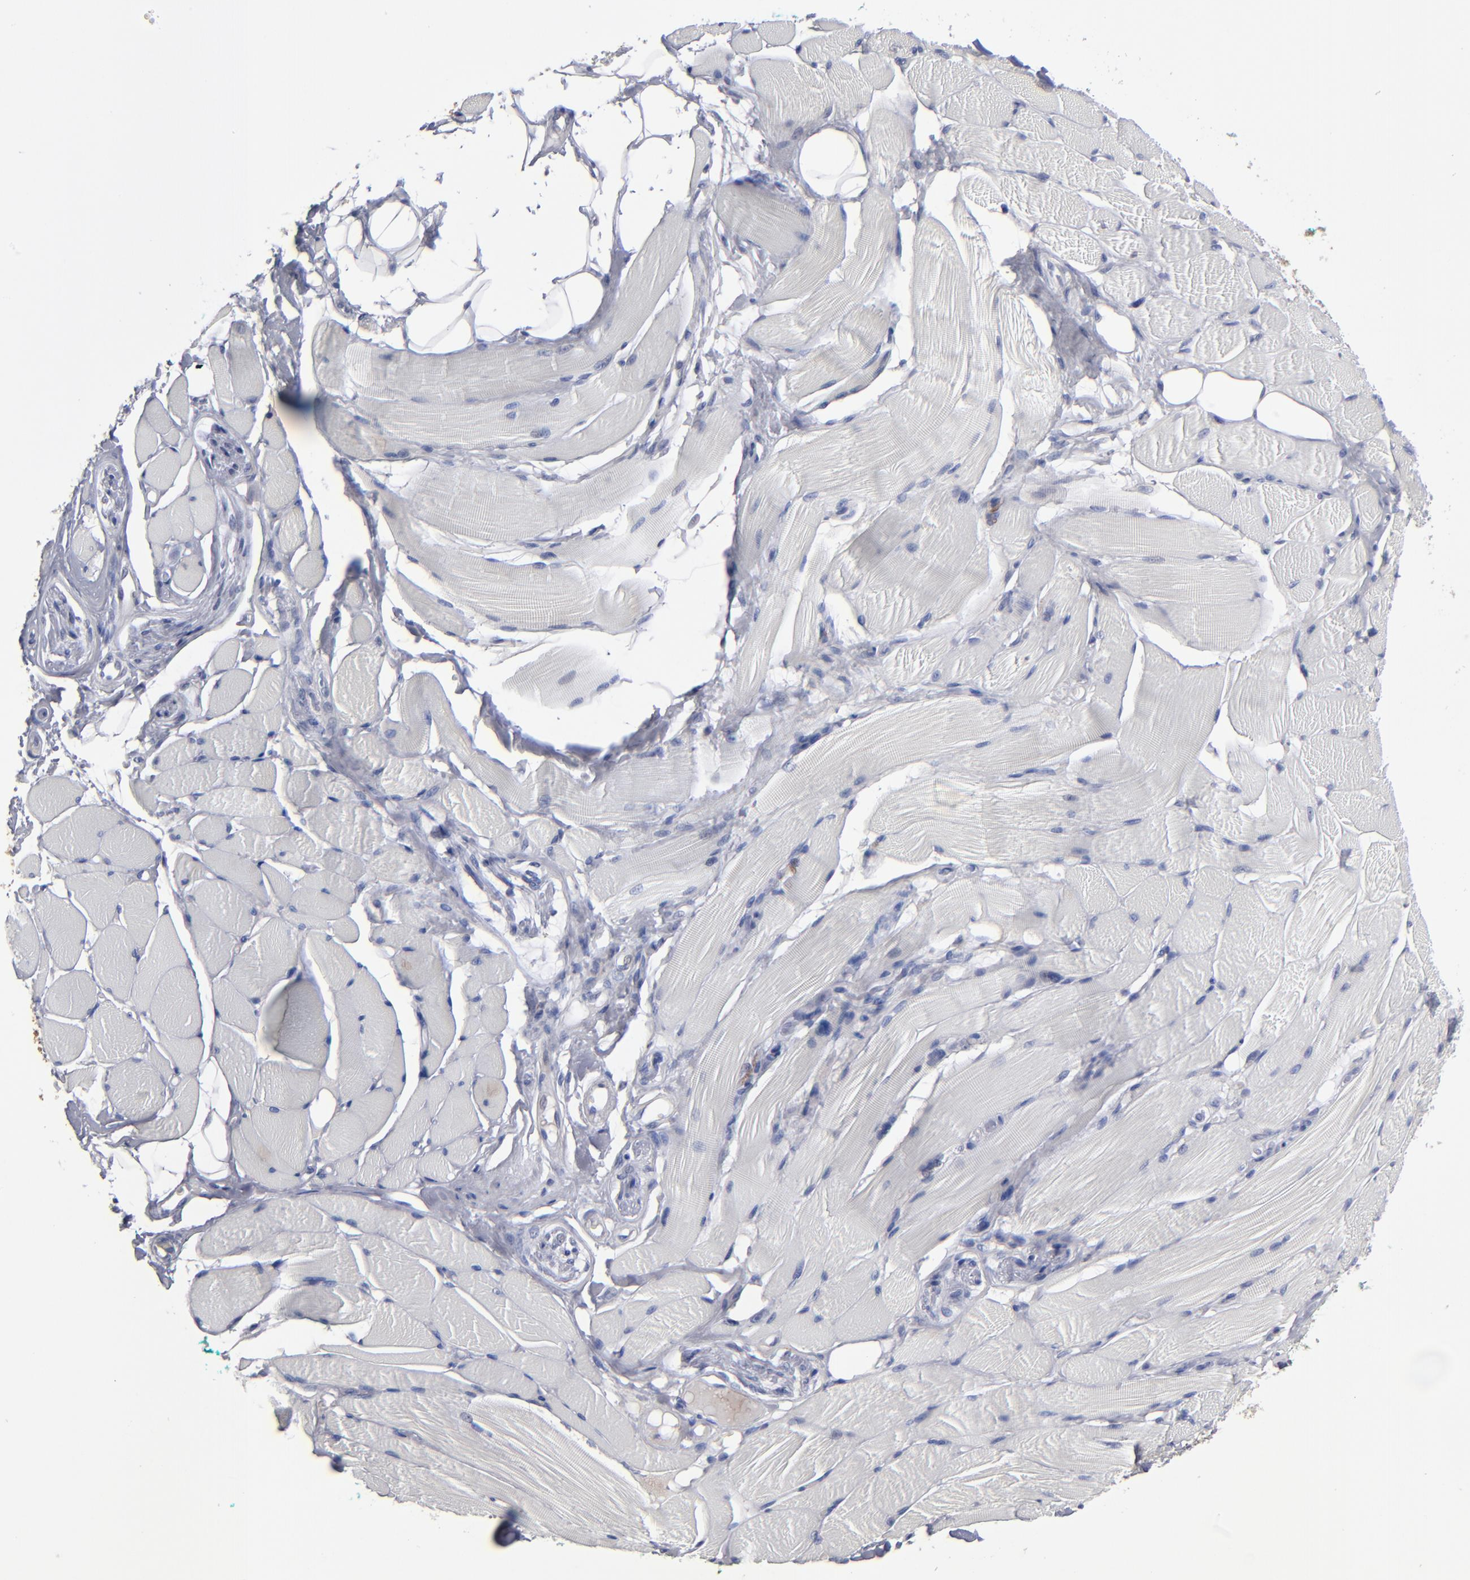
{"staining": {"intensity": "negative", "quantity": "none", "location": "none"}, "tissue": "skeletal muscle", "cell_type": "Myocytes", "image_type": "normal", "snomed": [{"axis": "morphology", "description": "Normal tissue, NOS"}, {"axis": "topography", "description": "Skeletal muscle"}, {"axis": "topography", "description": "Peripheral nerve tissue"}], "caption": "Immunohistochemistry (IHC) photomicrograph of unremarkable skeletal muscle stained for a protein (brown), which shows no positivity in myocytes. (IHC, brightfield microscopy, high magnification).", "gene": "RPH3A", "patient": {"sex": "female", "age": 84}}